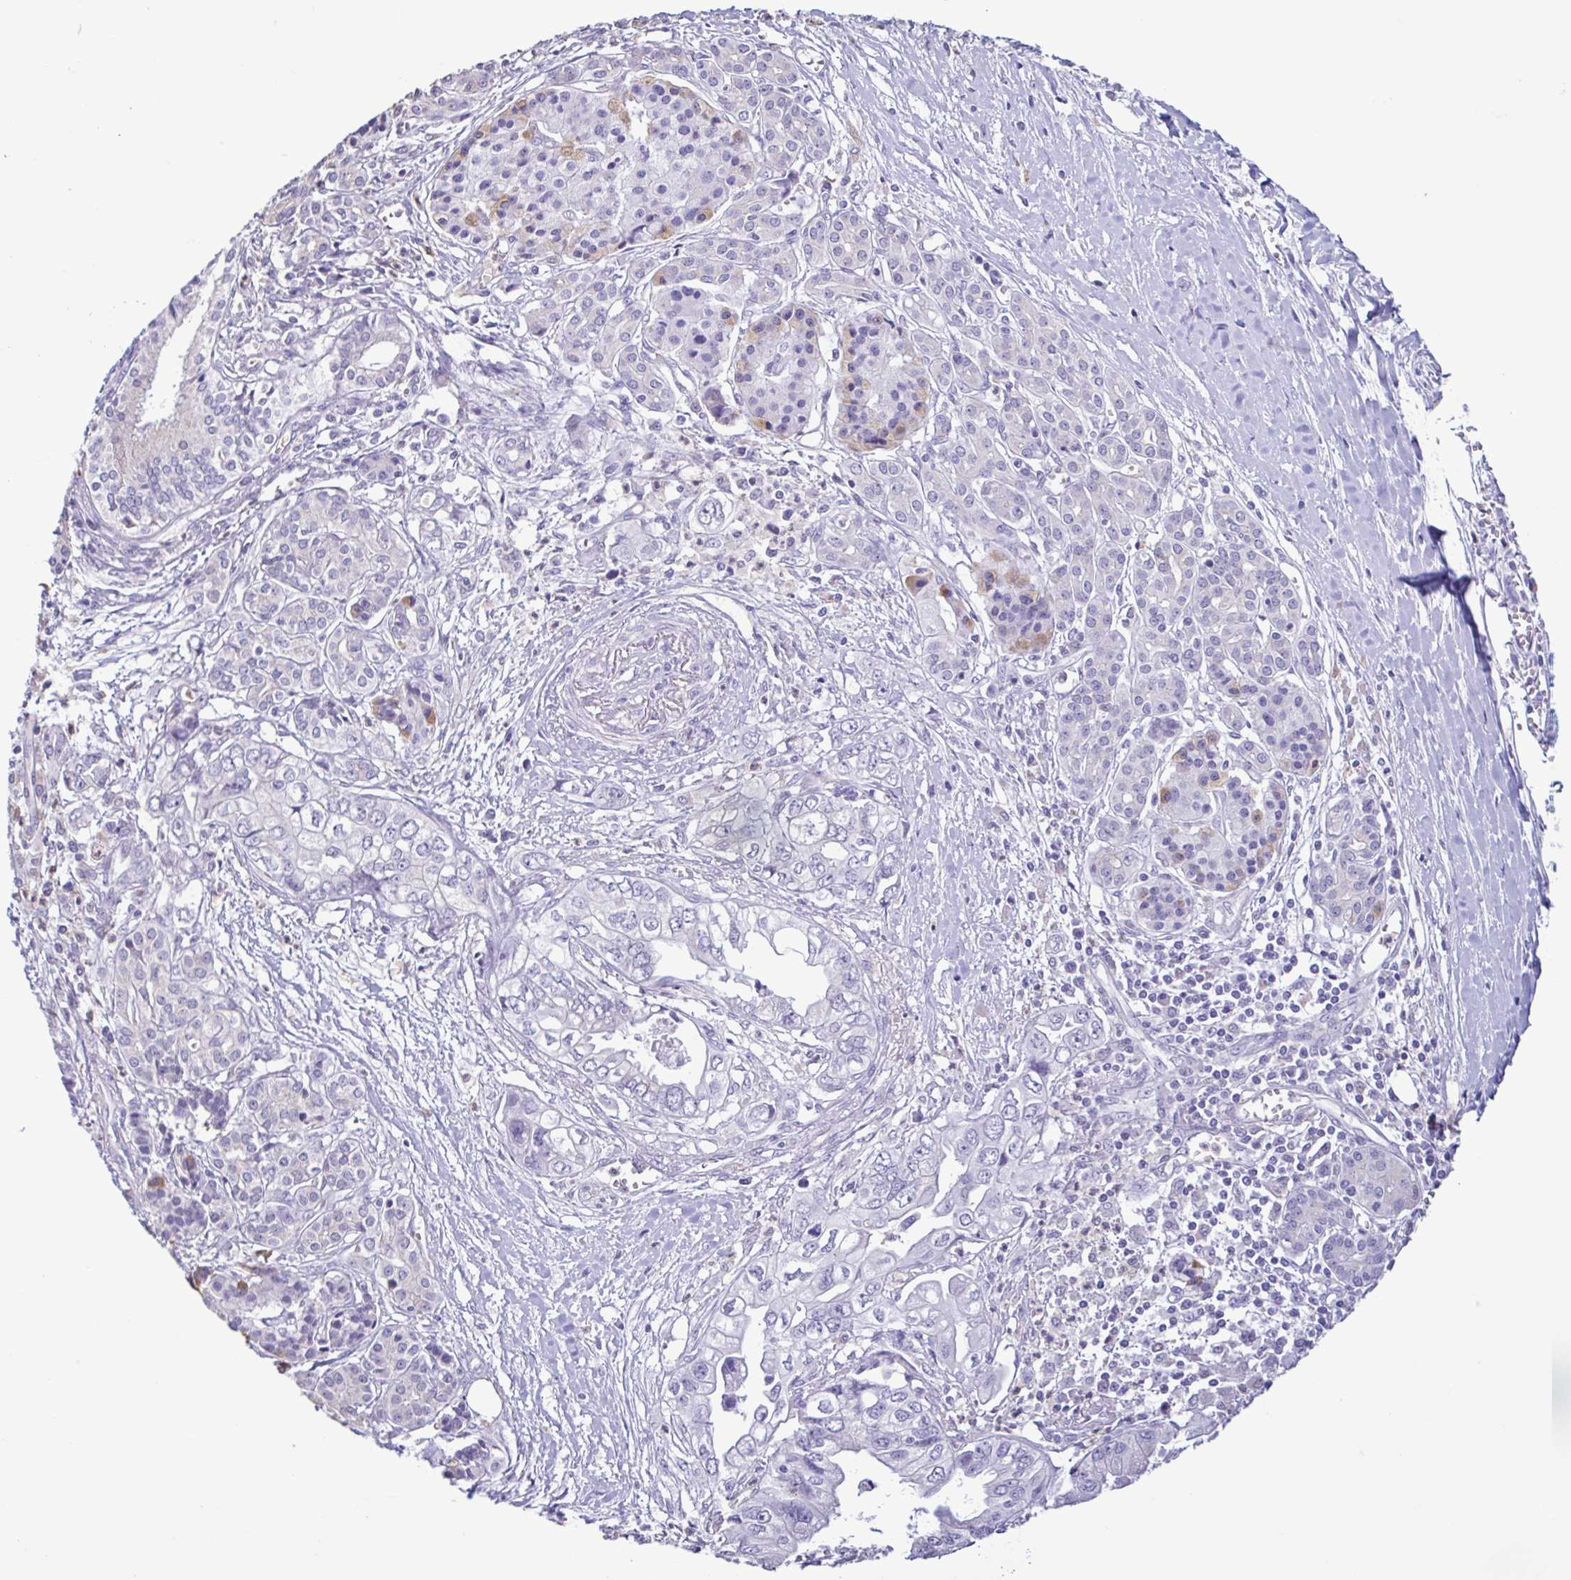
{"staining": {"intensity": "negative", "quantity": "none", "location": "none"}, "tissue": "pancreatic cancer", "cell_type": "Tumor cells", "image_type": "cancer", "snomed": [{"axis": "morphology", "description": "Adenocarcinoma, NOS"}, {"axis": "topography", "description": "Pancreas"}], "caption": "Tumor cells are negative for protein expression in human pancreatic adenocarcinoma.", "gene": "CBY2", "patient": {"sex": "male", "age": 68}}